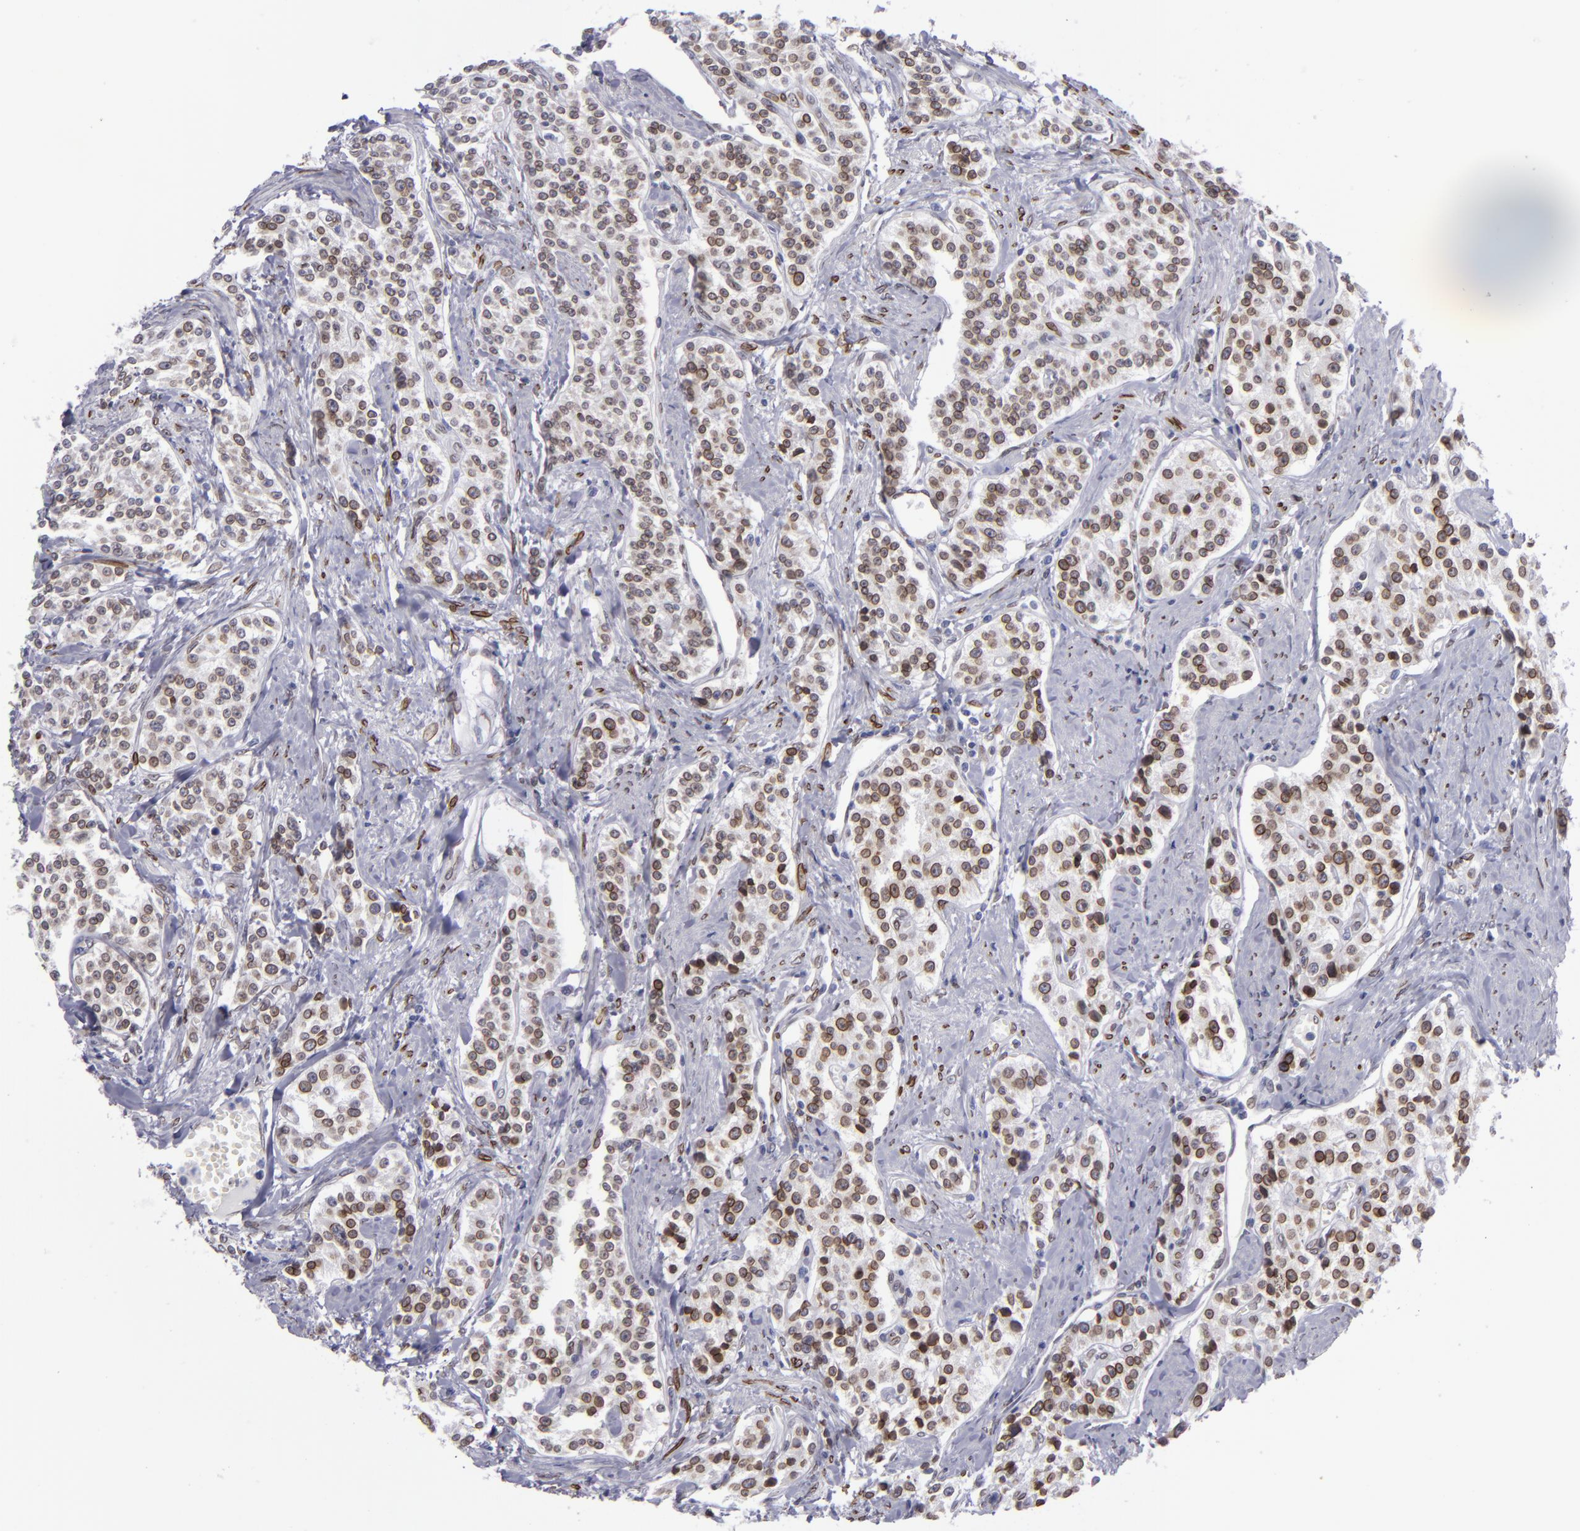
{"staining": {"intensity": "moderate", "quantity": ">75%", "location": "nuclear"}, "tissue": "carcinoid", "cell_type": "Tumor cells", "image_type": "cancer", "snomed": [{"axis": "morphology", "description": "Carcinoid, malignant, NOS"}, {"axis": "topography", "description": "Stomach"}], "caption": "High-magnification brightfield microscopy of malignant carcinoid stained with DAB (3,3'-diaminobenzidine) (brown) and counterstained with hematoxylin (blue). tumor cells exhibit moderate nuclear positivity is identified in about>75% of cells.", "gene": "EMD", "patient": {"sex": "female", "age": 76}}